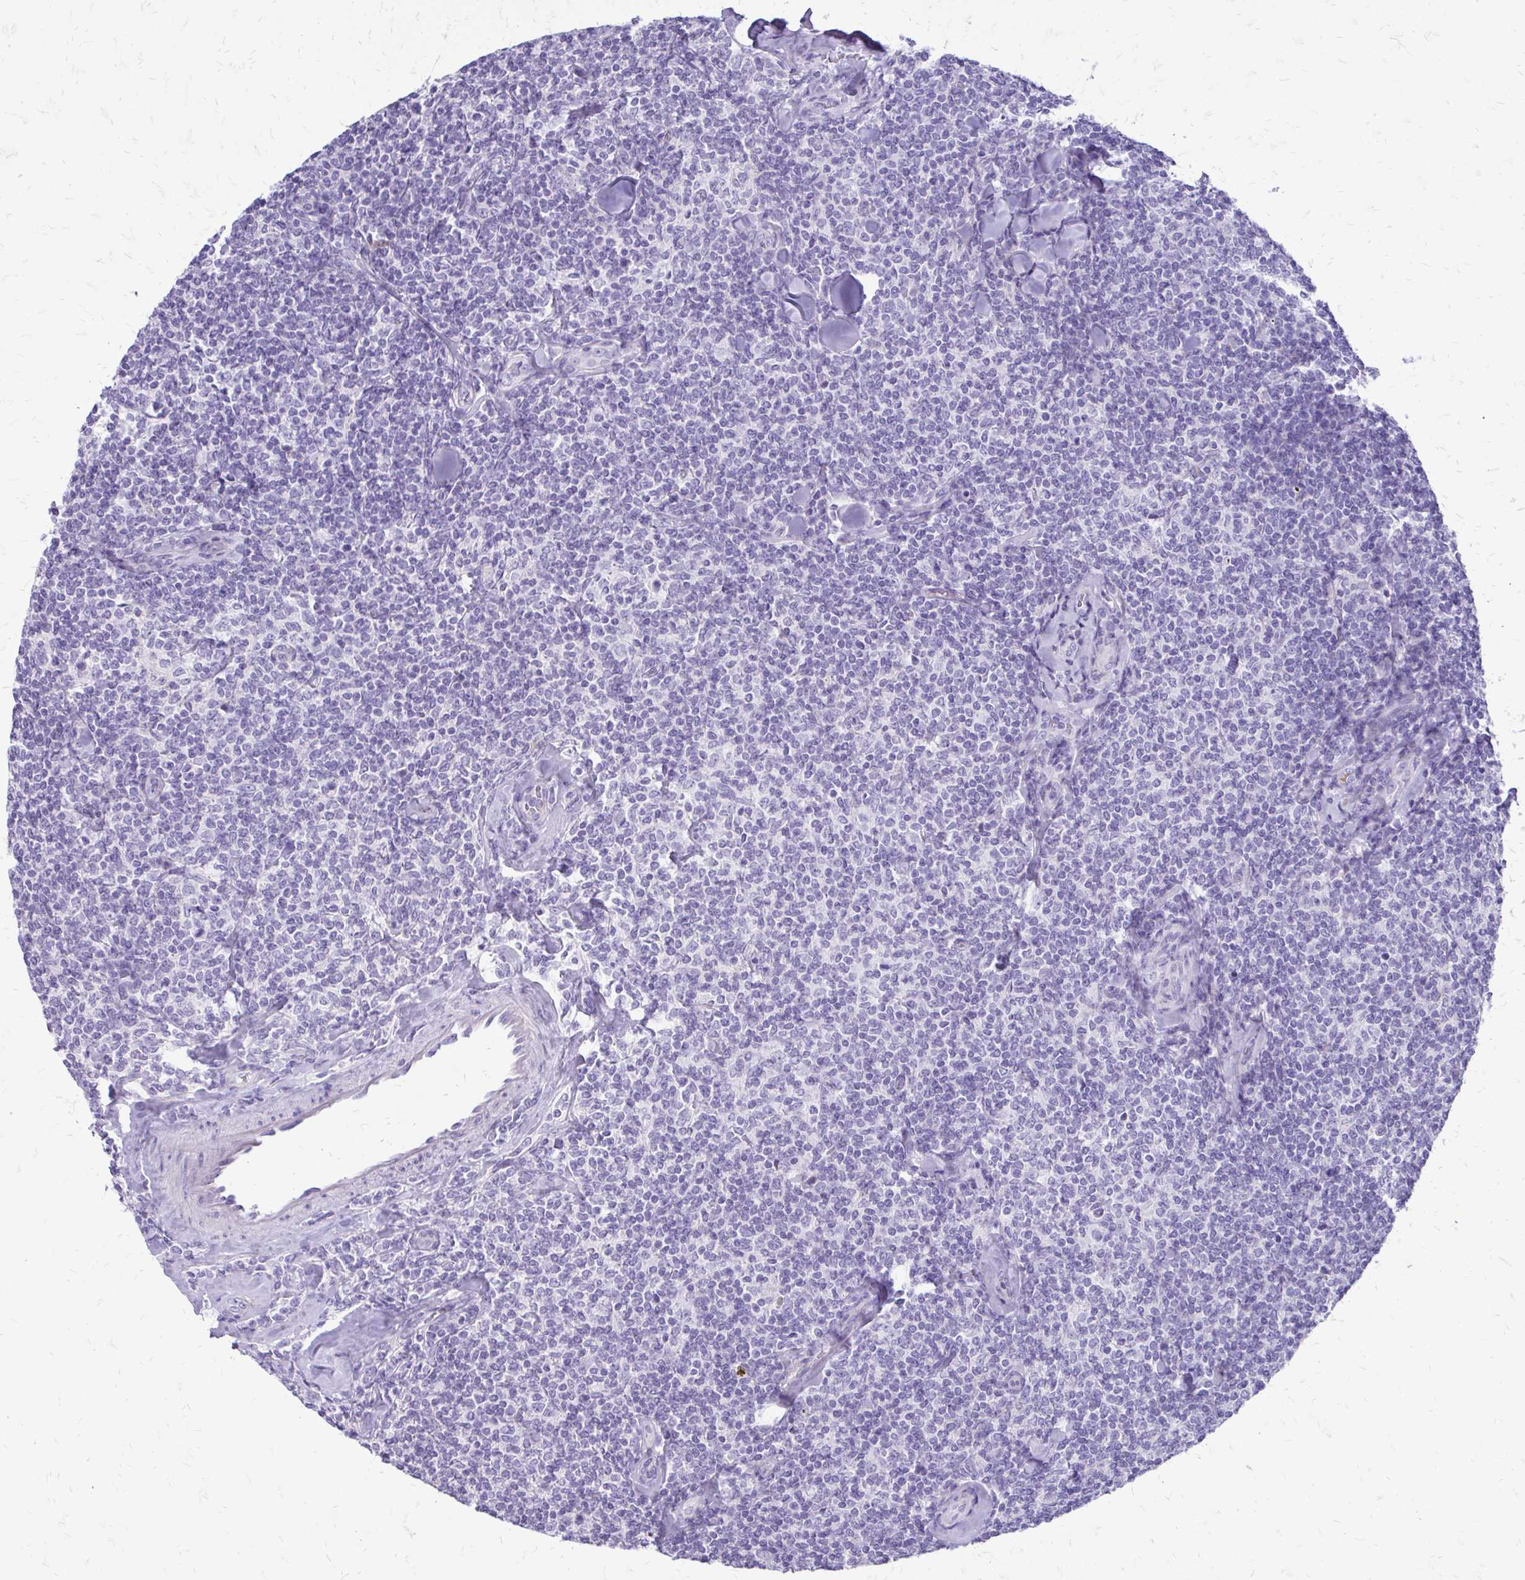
{"staining": {"intensity": "negative", "quantity": "none", "location": "none"}, "tissue": "lymphoma", "cell_type": "Tumor cells", "image_type": "cancer", "snomed": [{"axis": "morphology", "description": "Malignant lymphoma, non-Hodgkin's type, Low grade"}, {"axis": "topography", "description": "Lymph node"}], "caption": "Tumor cells are negative for brown protein staining in lymphoma. (DAB (3,3'-diaminobenzidine) IHC with hematoxylin counter stain).", "gene": "SIGLEC11", "patient": {"sex": "female", "age": 56}}